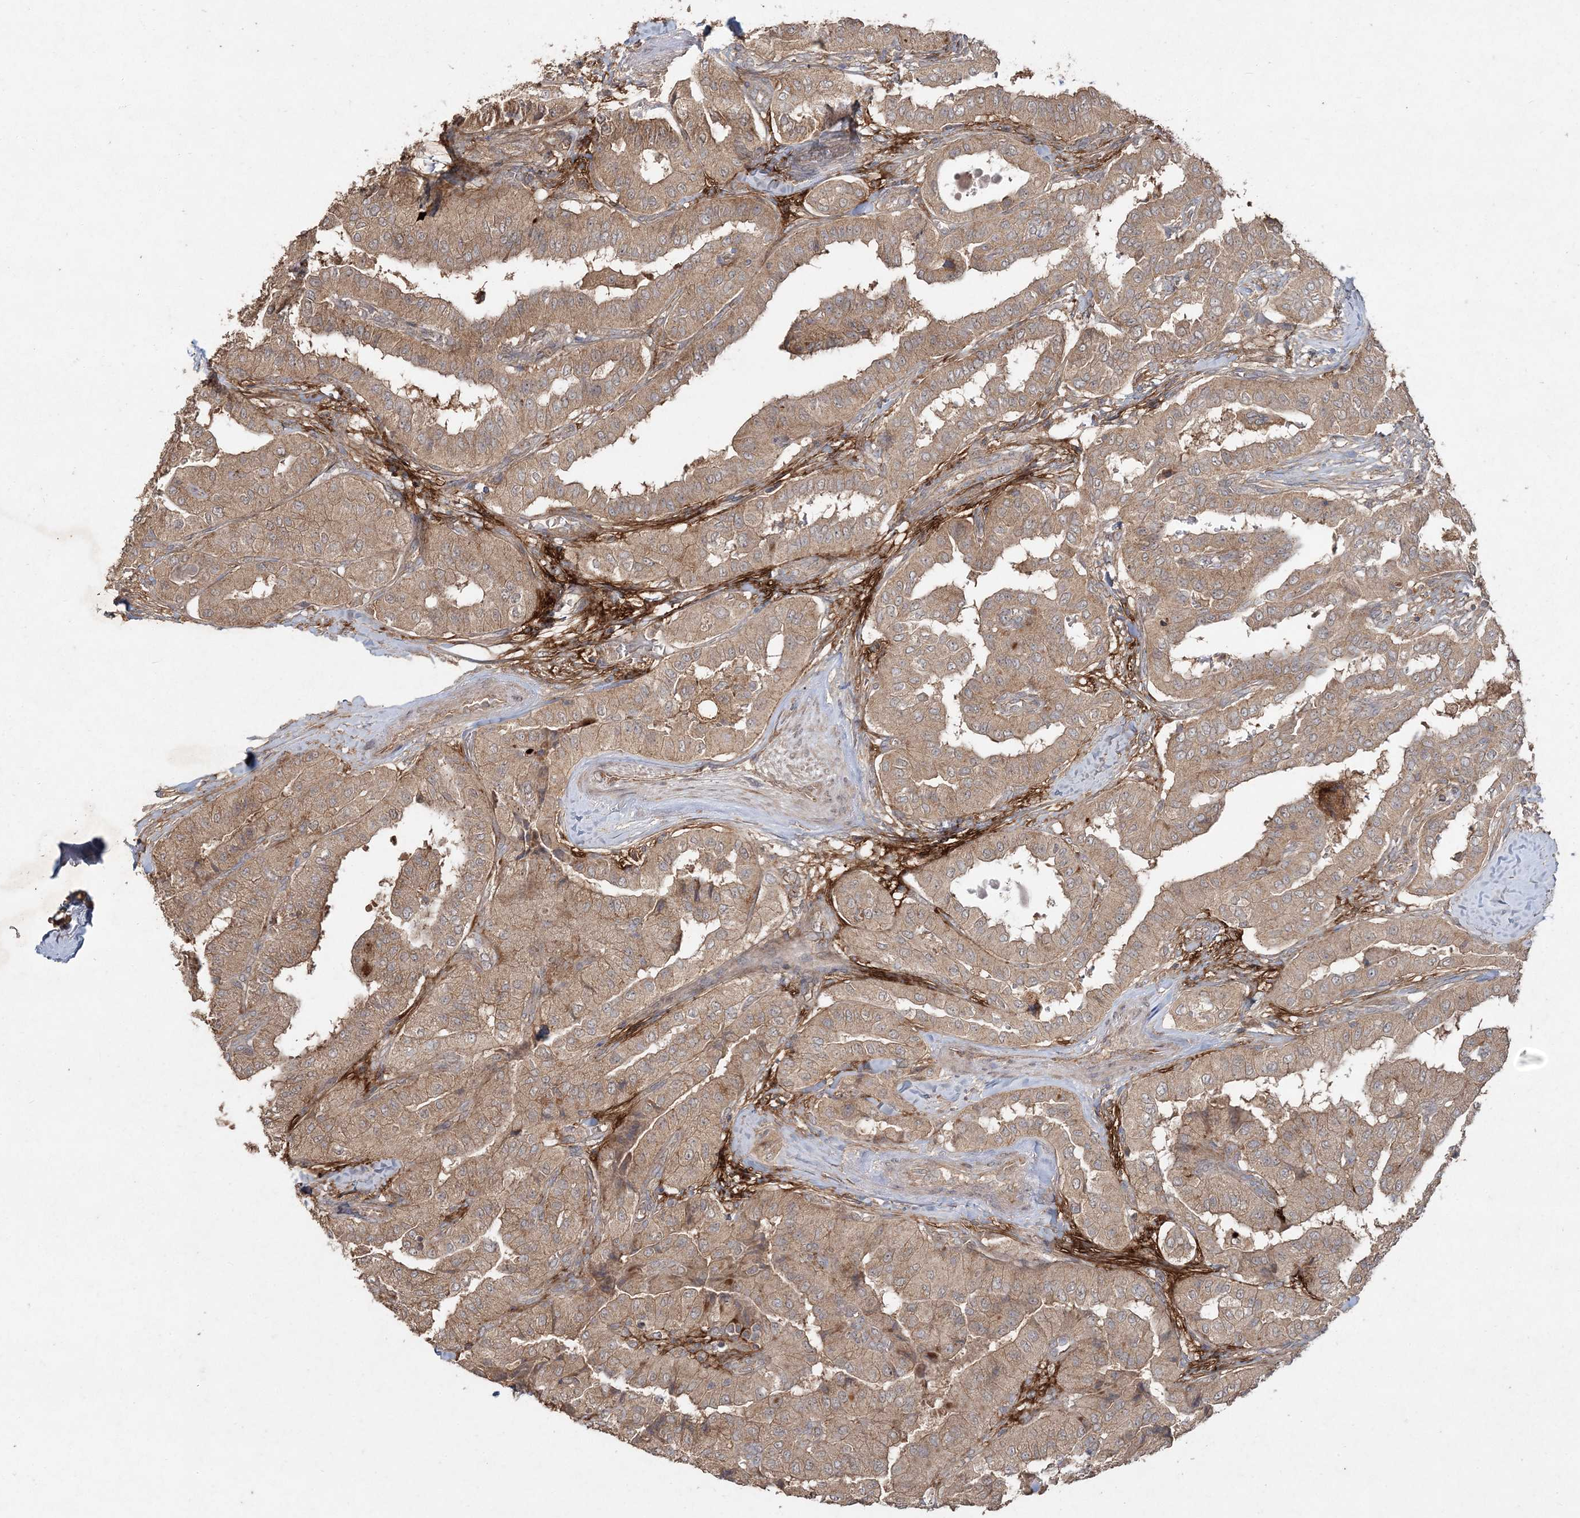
{"staining": {"intensity": "weak", "quantity": ">75%", "location": "cytoplasmic/membranous"}, "tissue": "thyroid cancer", "cell_type": "Tumor cells", "image_type": "cancer", "snomed": [{"axis": "morphology", "description": "Papillary adenocarcinoma, NOS"}, {"axis": "topography", "description": "Thyroid gland"}], "caption": "A high-resolution image shows immunohistochemistry staining of thyroid papillary adenocarcinoma, which exhibits weak cytoplasmic/membranous positivity in approximately >75% of tumor cells.", "gene": "SPRY1", "patient": {"sex": "female", "age": 59}}